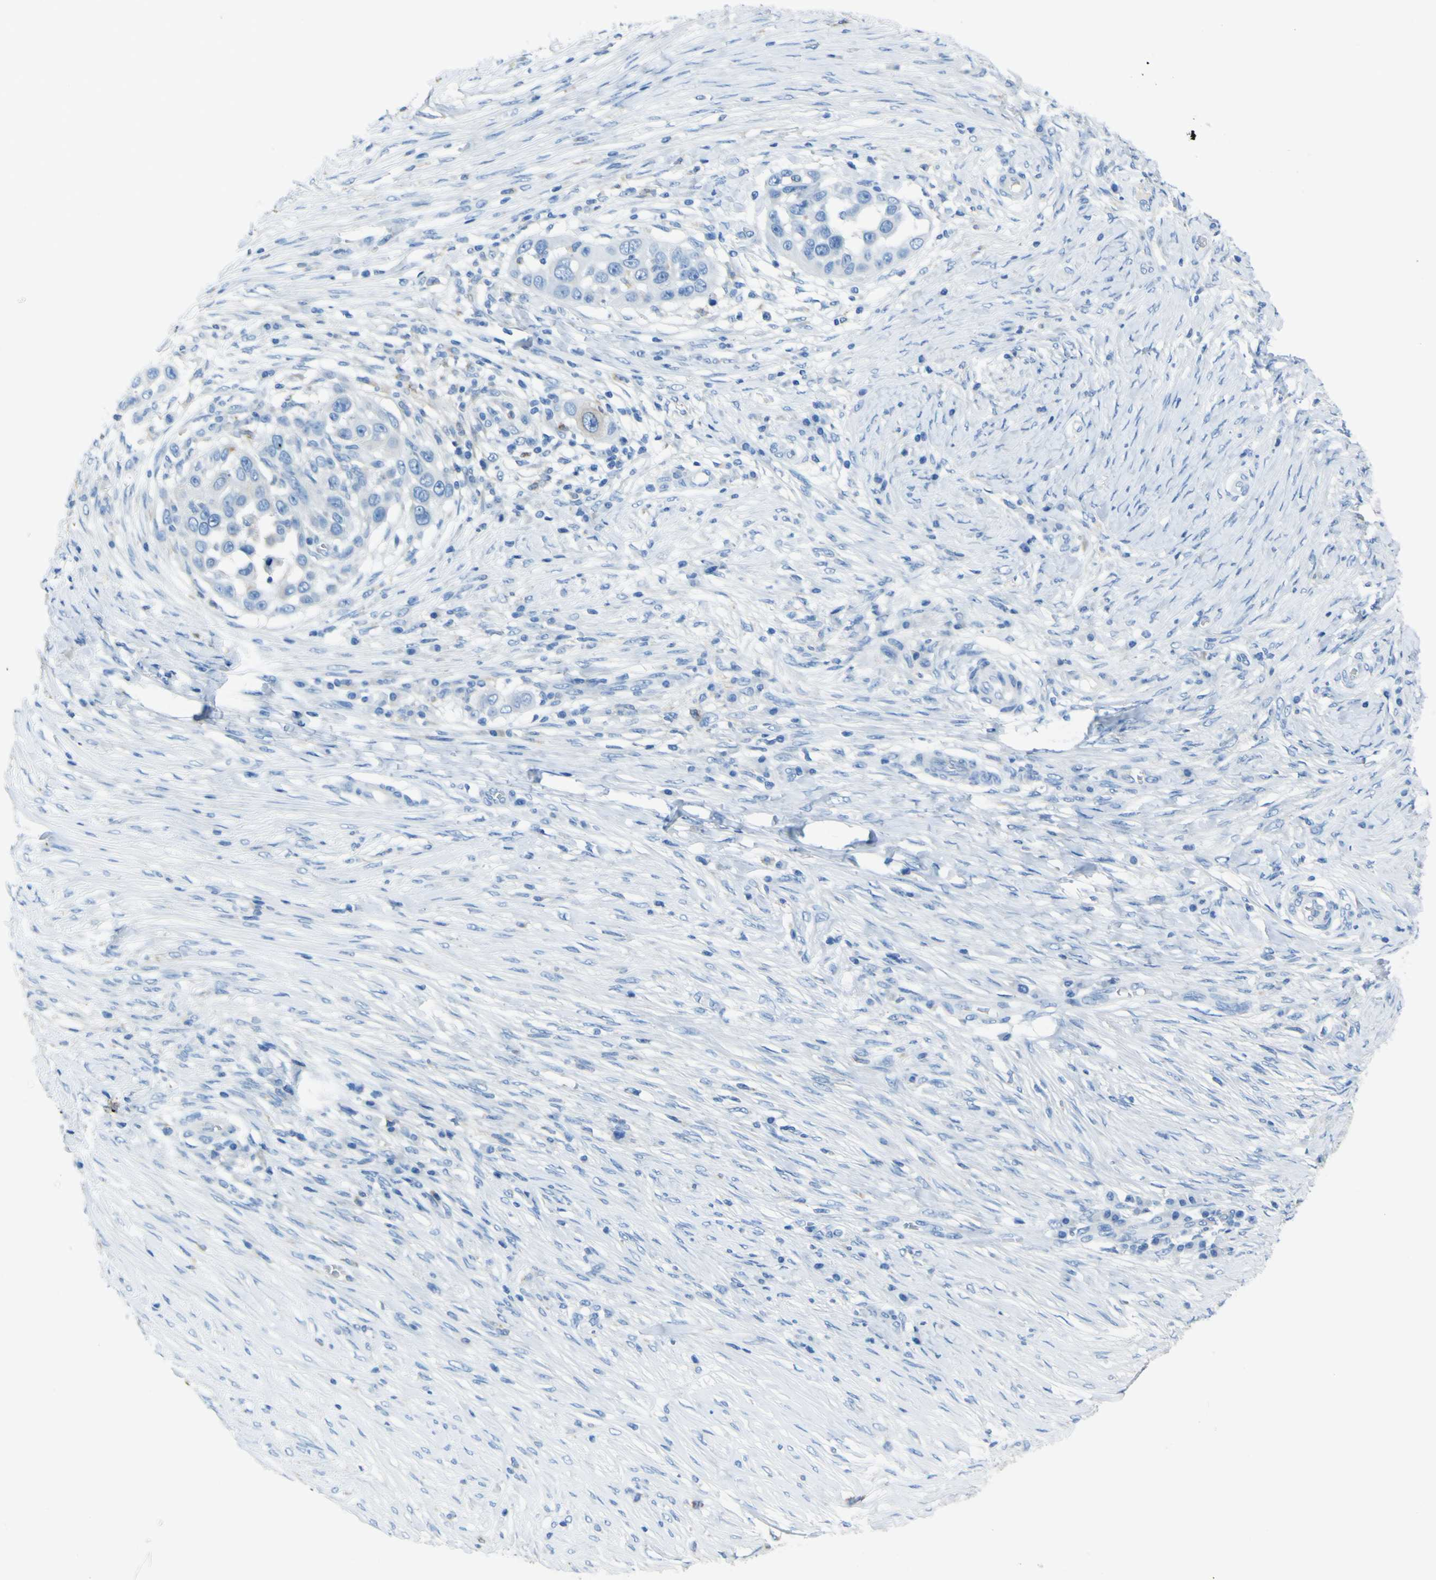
{"staining": {"intensity": "weak", "quantity": "<25%", "location": "cytoplasmic/membranous"}, "tissue": "skin cancer", "cell_type": "Tumor cells", "image_type": "cancer", "snomed": [{"axis": "morphology", "description": "Squamous cell carcinoma, NOS"}, {"axis": "topography", "description": "Skin"}], "caption": "Tumor cells are negative for brown protein staining in skin squamous cell carcinoma.", "gene": "ACSL1", "patient": {"sex": "female", "age": 44}}